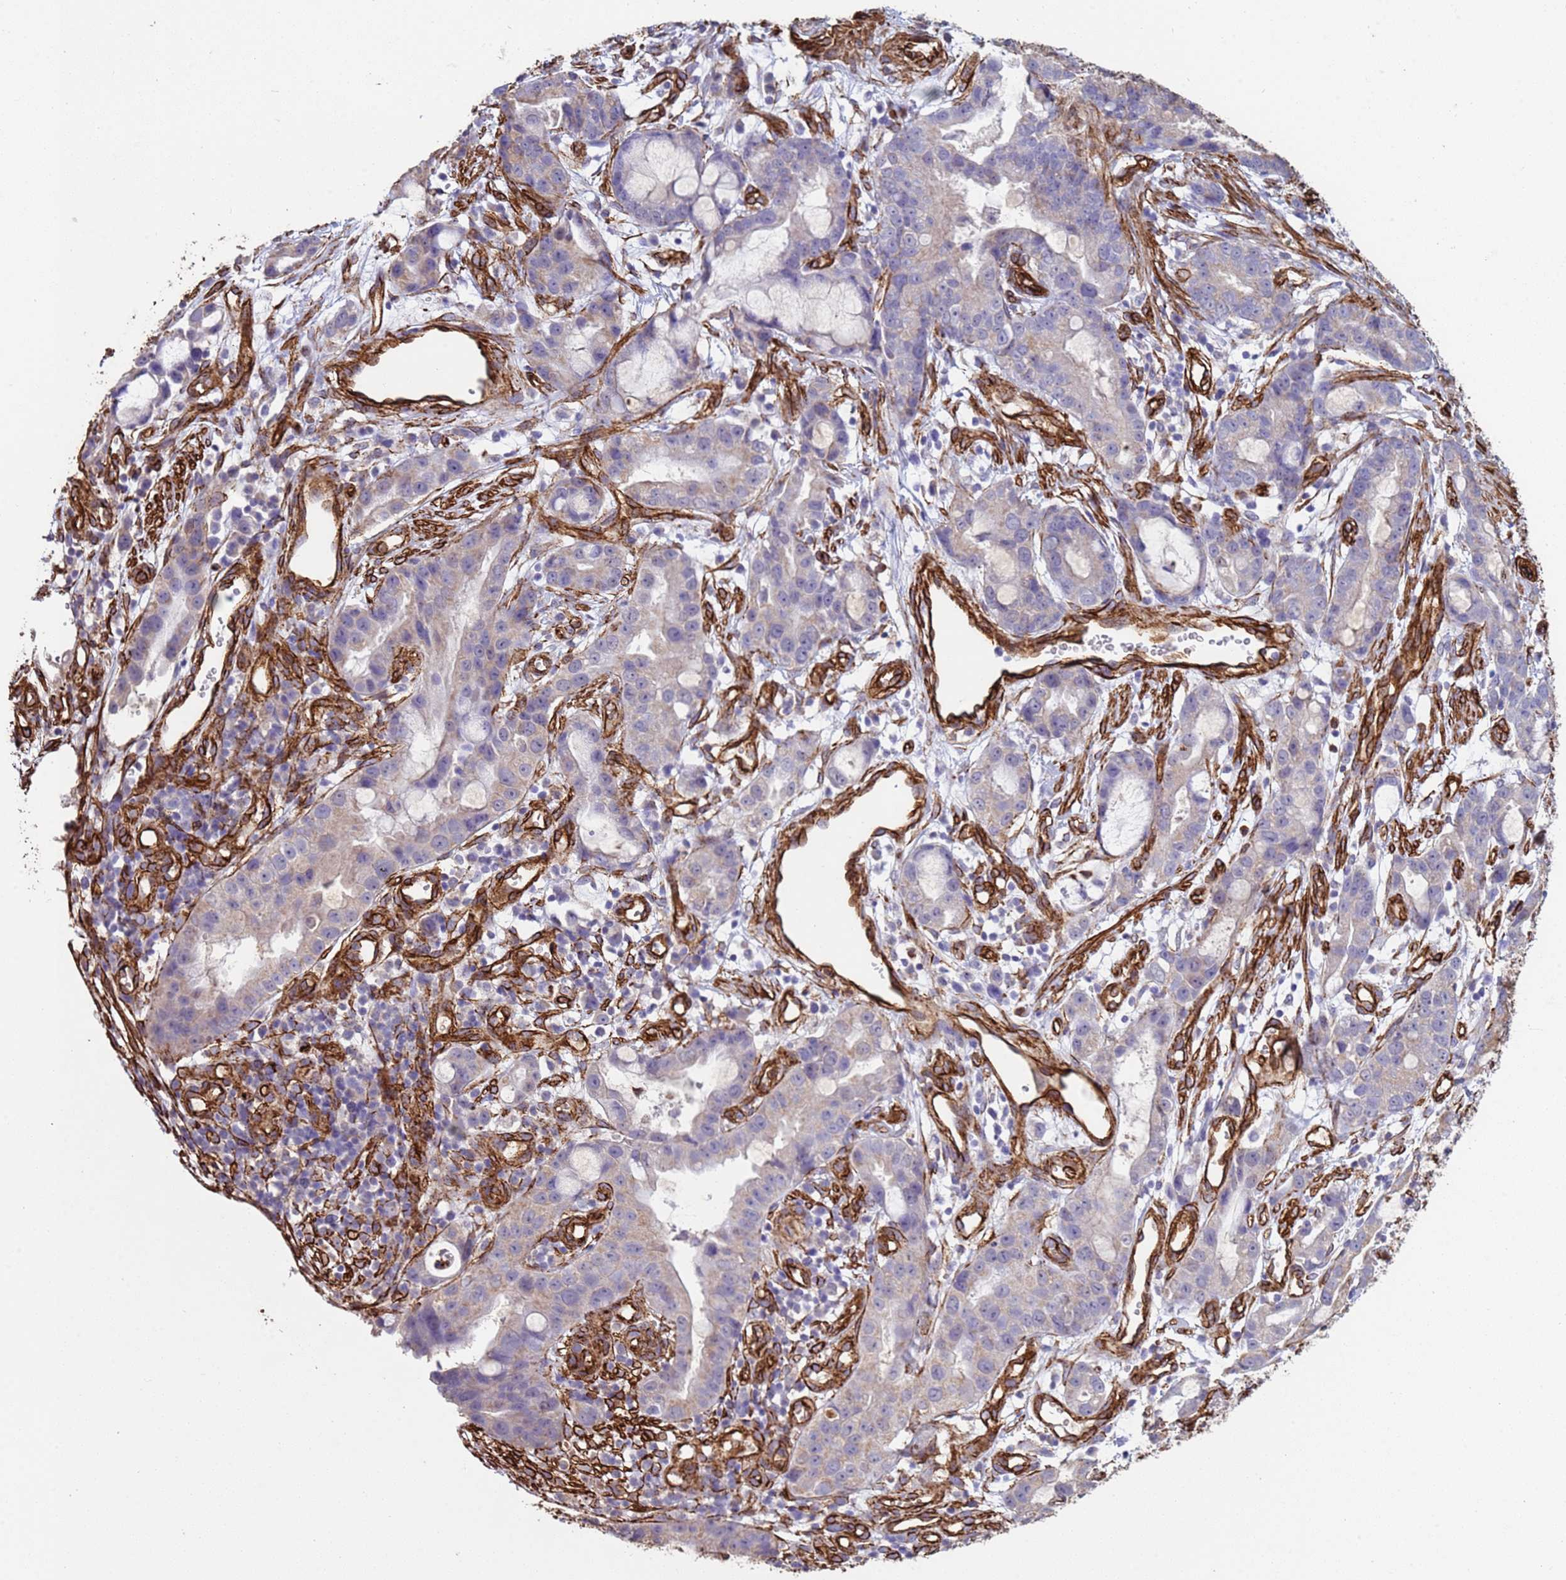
{"staining": {"intensity": "weak", "quantity": "<25%", "location": "cytoplasmic/membranous"}, "tissue": "stomach cancer", "cell_type": "Tumor cells", "image_type": "cancer", "snomed": [{"axis": "morphology", "description": "Adenocarcinoma, NOS"}, {"axis": "topography", "description": "Stomach"}], "caption": "A high-resolution histopathology image shows immunohistochemistry (IHC) staining of stomach cancer, which reveals no significant staining in tumor cells. Nuclei are stained in blue.", "gene": "GASK1A", "patient": {"sex": "male", "age": 55}}